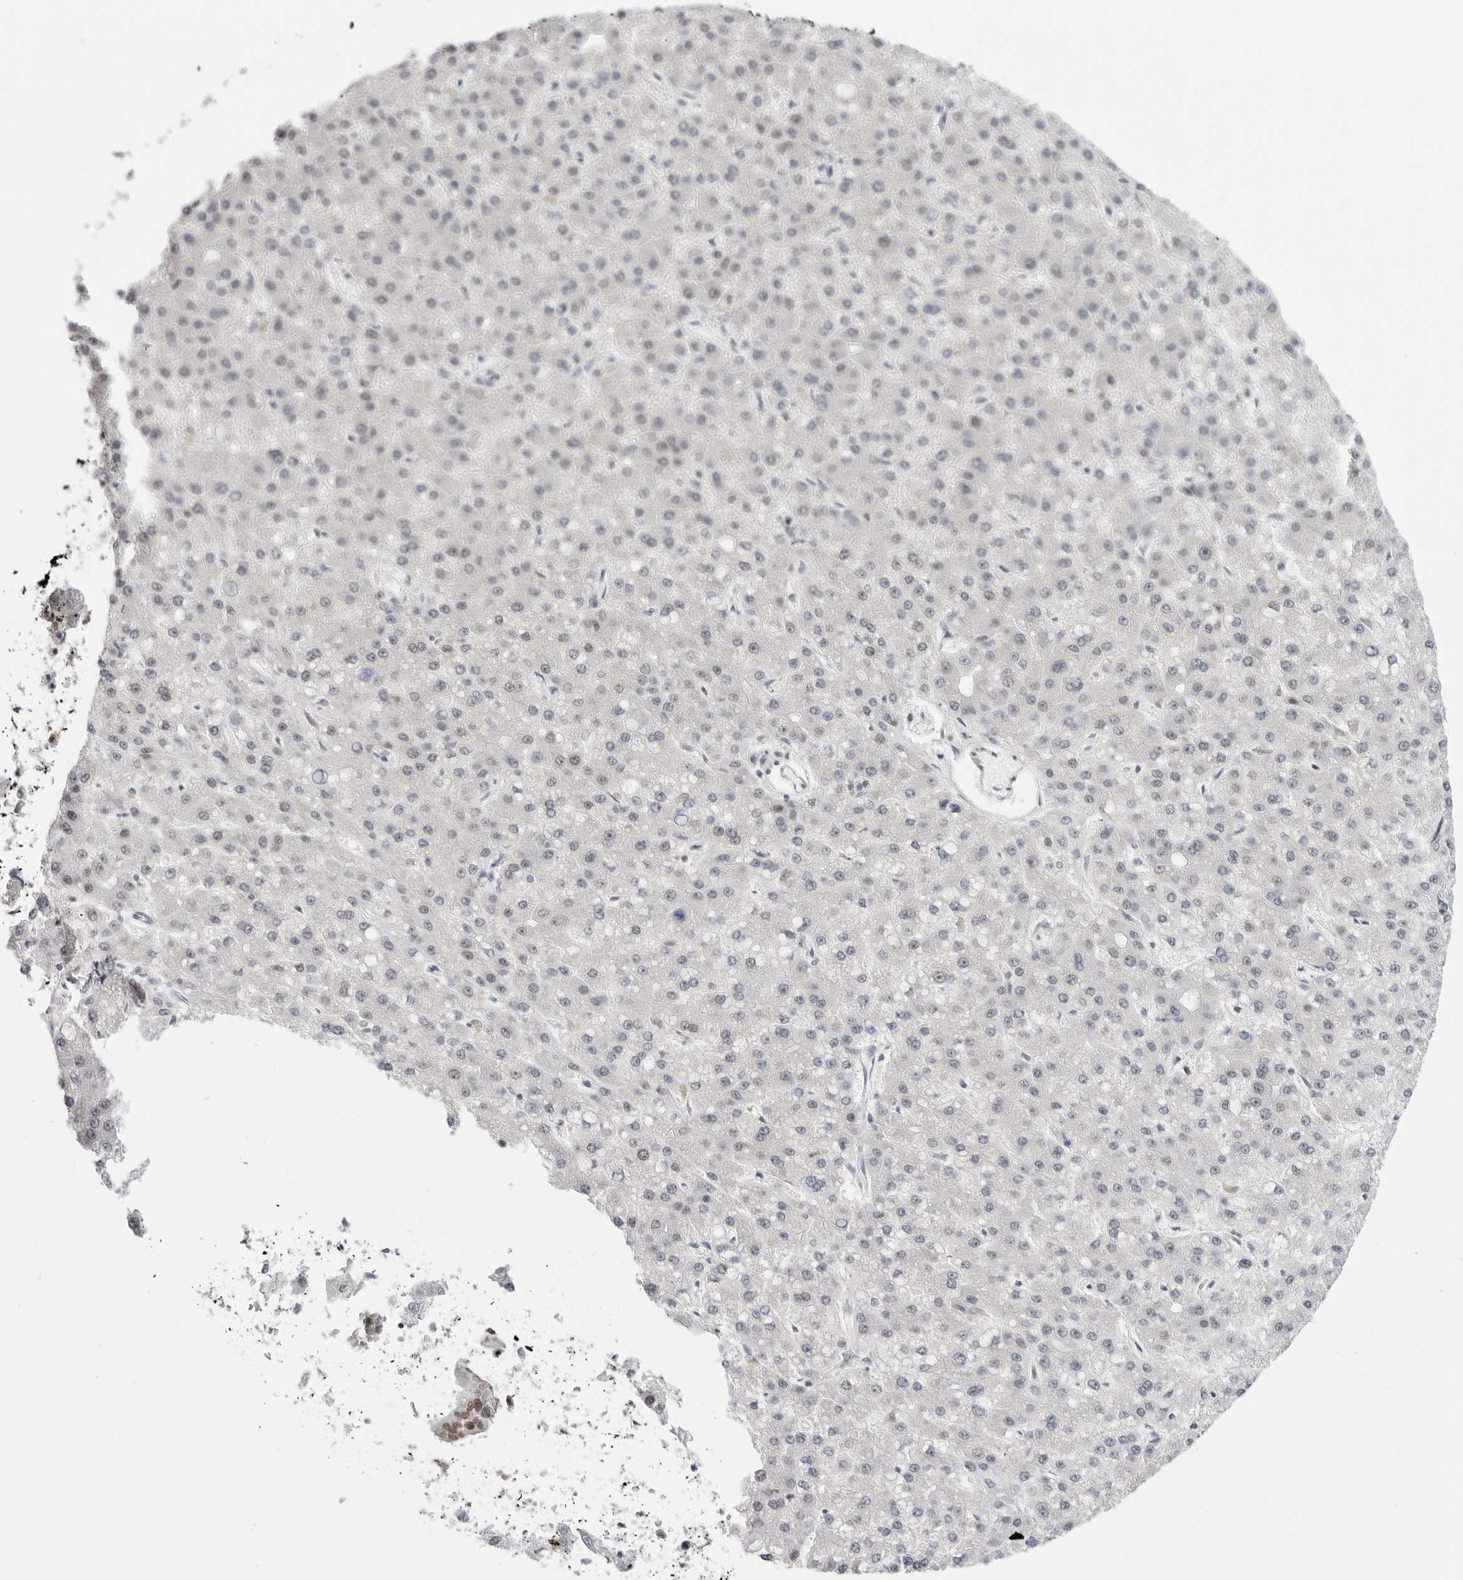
{"staining": {"intensity": "negative", "quantity": "none", "location": "none"}, "tissue": "liver cancer", "cell_type": "Tumor cells", "image_type": "cancer", "snomed": [{"axis": "morphology", "description": "Carcinoma, Hepatocellular, NOS"}, {"axis": "topography", "description": "Liver"}], "caption": "Immunohistochemistry image of human liver cancer stained for a protein (brown), which demonstrates no staining in tumor cells.", "gene": "RPA2", "patient": {"sex": "male", "age": 67}}